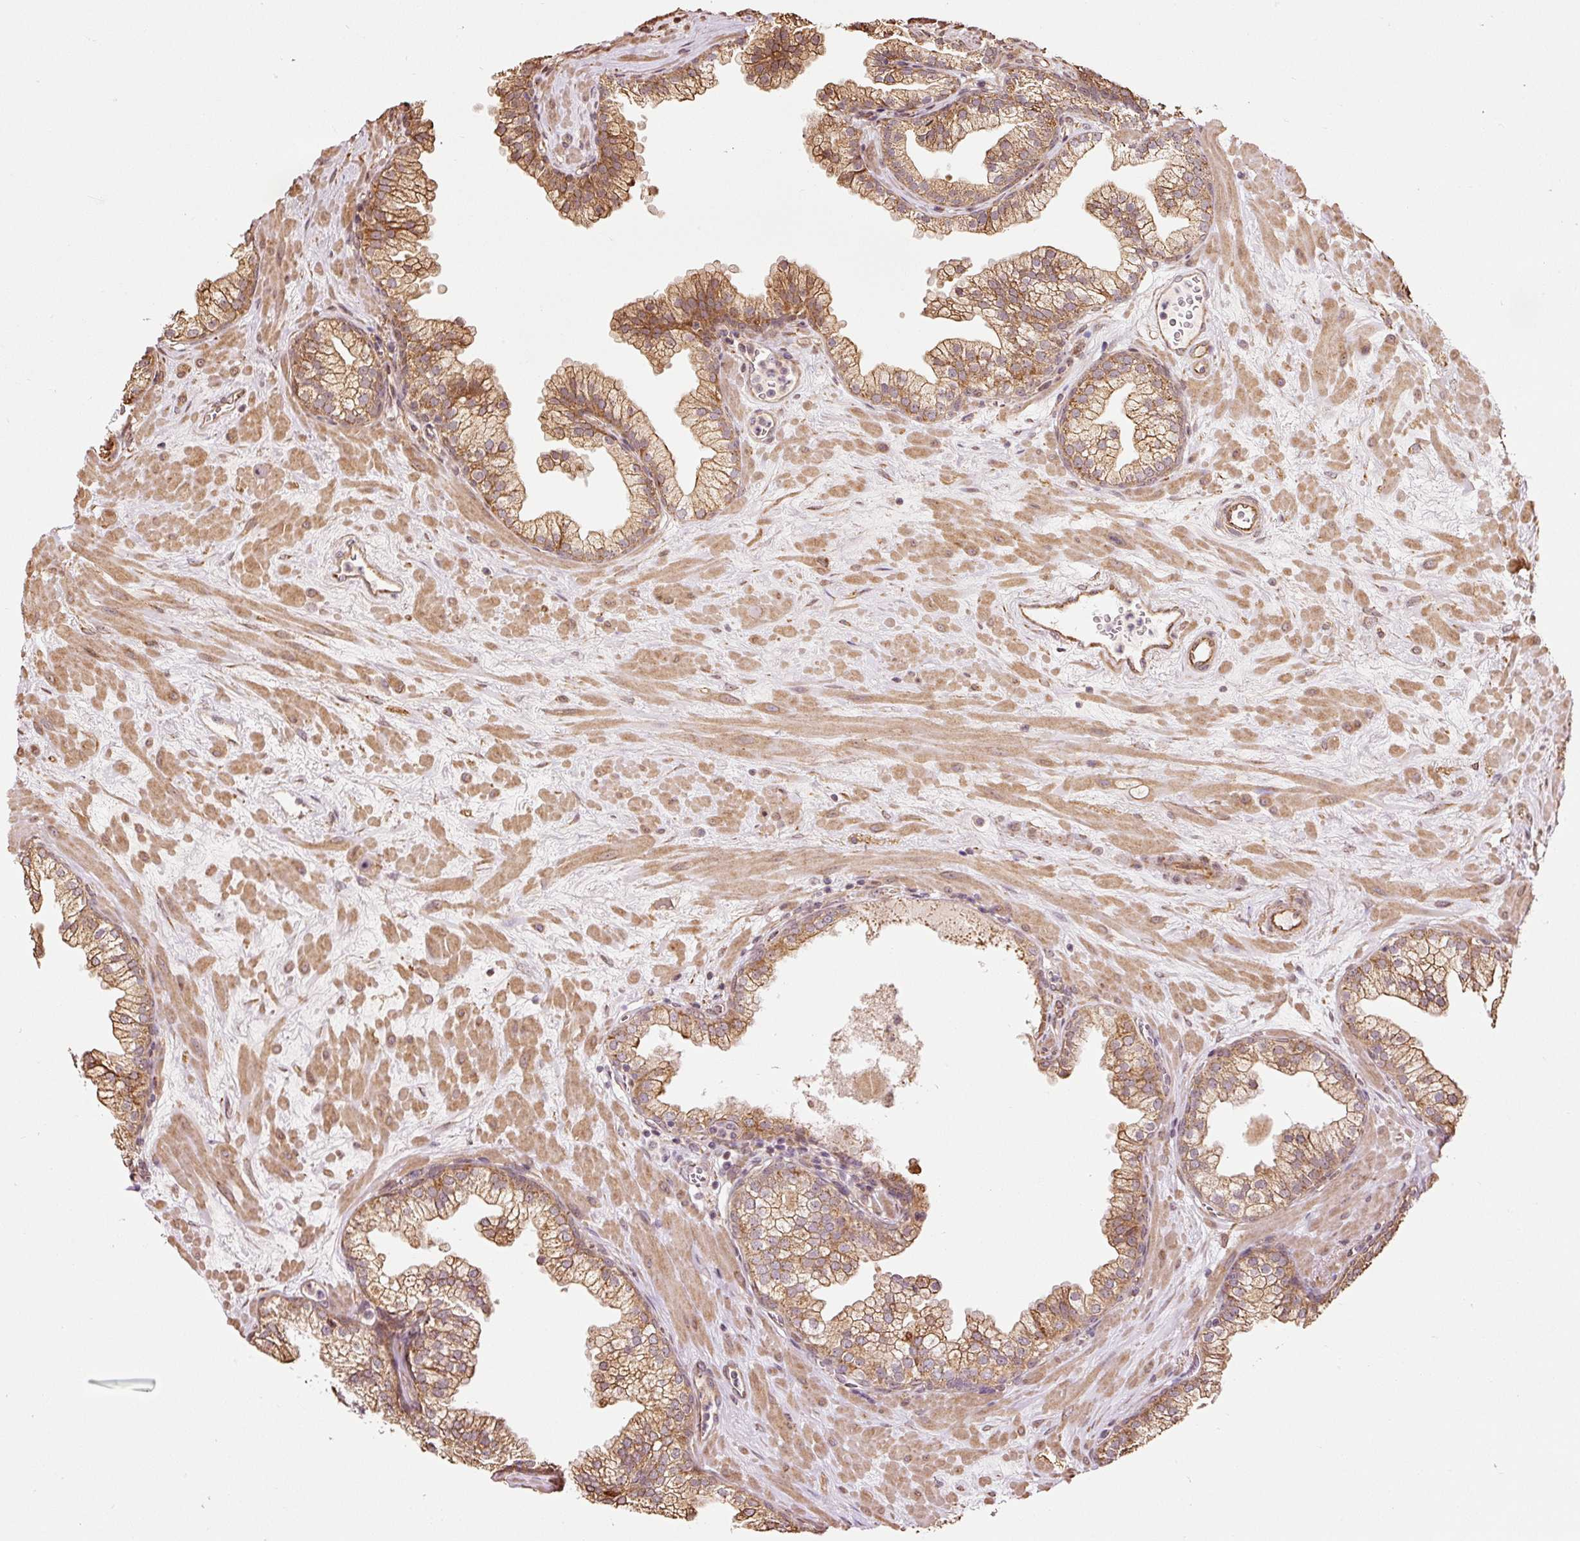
{"staining": {"intensity": "moderate", "quantity": ">75%", "location": "cytoplasmic/membranous"}, "tissue": "prostate", "cell_type": "Glandular cells", "image_type": "normal", "snomed": [{"axis": "morphology", "description": "Normal tissue, NOS"}, {"axis": "topography", "description": "Prostate"}, {"axis": "topography", "description": "Peripheral nerve tissue"}], "caption": "Immunohistochemical staining of benign human prostate demonstrates medium levels of moderate cytoplasmic/membranous expression in about >75% of glandular cells. (brown staining indicates protein expression, while blue staining denotes nuclei).", "gene": "ETF1", "patient": {"sex": "male", "age": 61}}